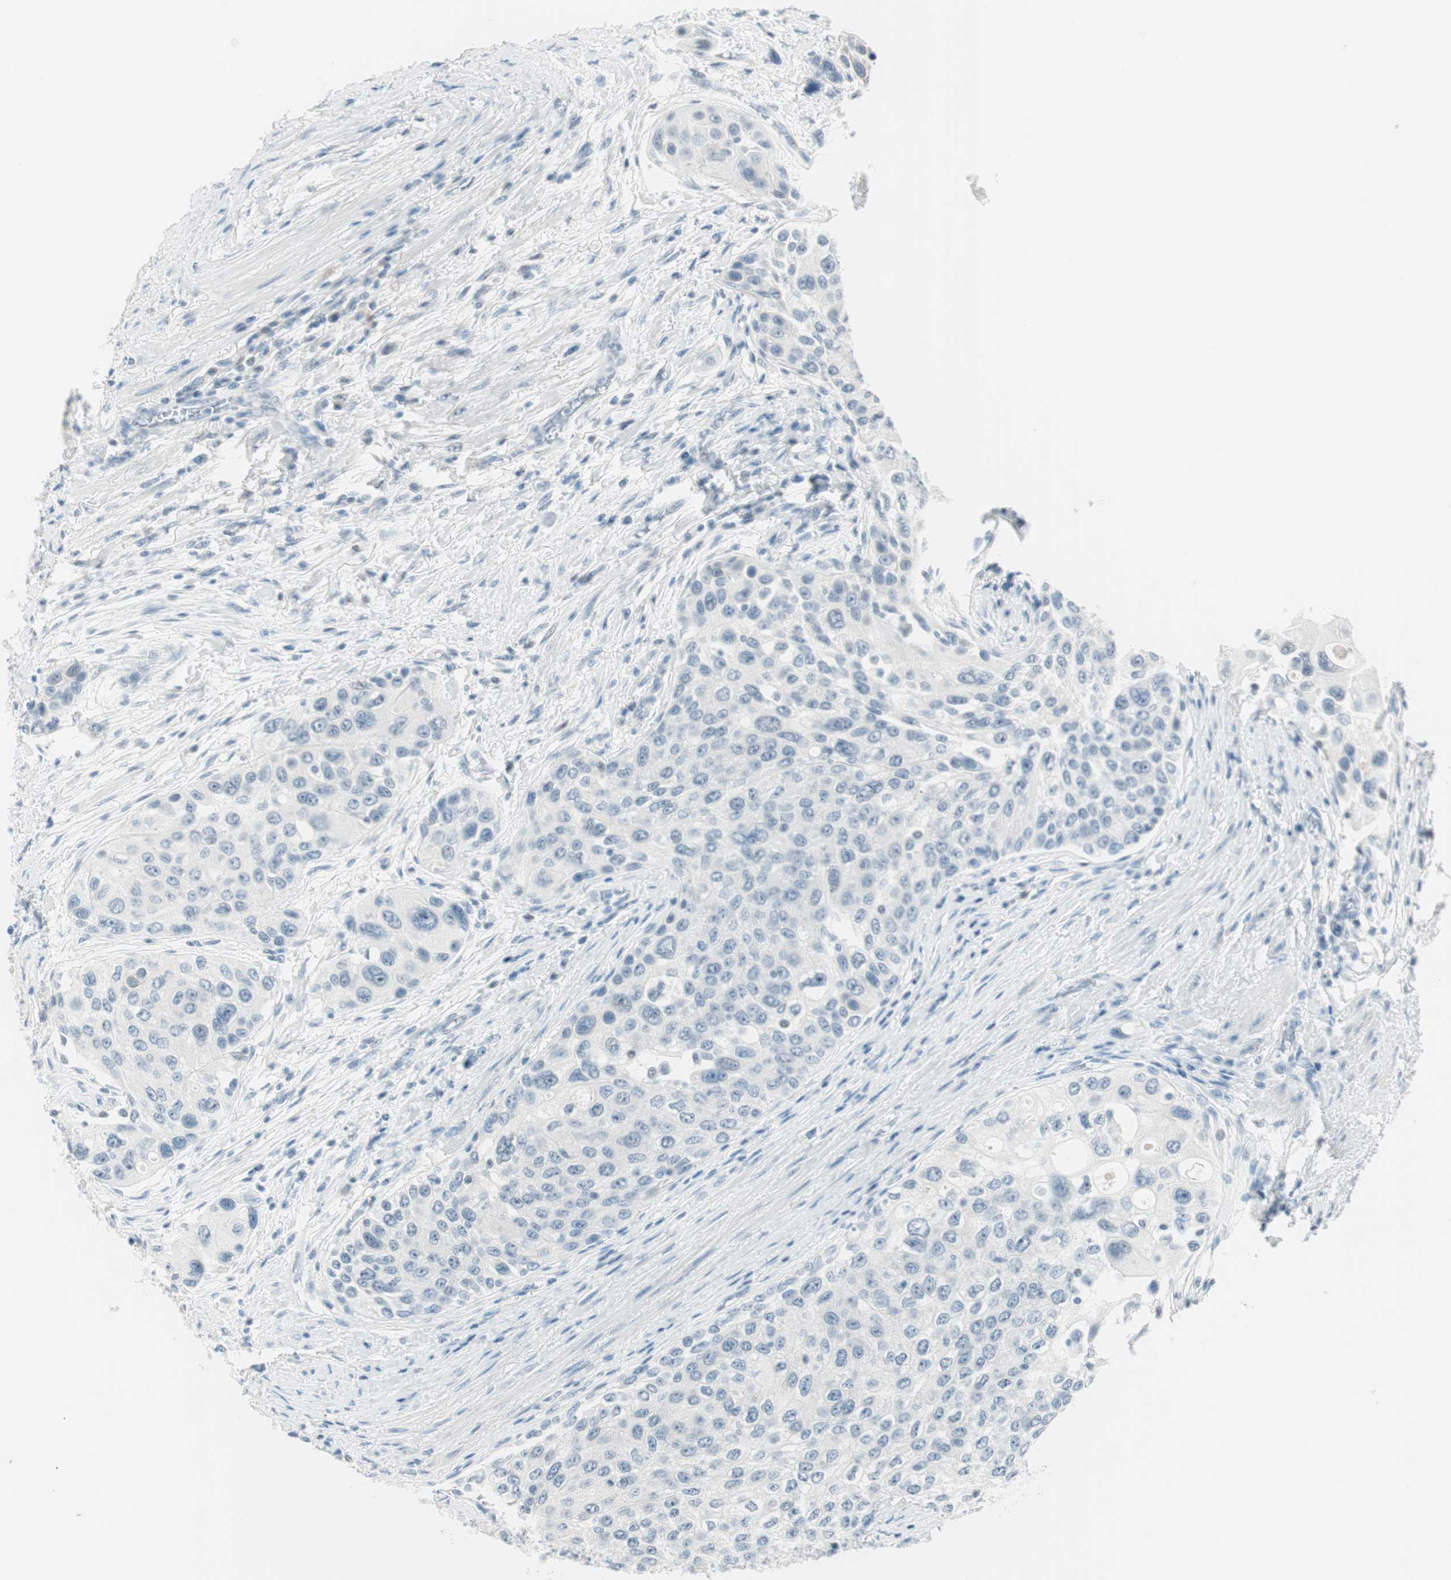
{"staining": {"intensity": "negative", "quantity": "none", "location": "none"}, "tissue": "urothelial cancer", "cell_type": "Tumor cells", "image_type": "cancer", "snomed": [{"axis": "morphology", "description": "Urothelial carcinoma, High grade"}, {"axis": "topography", "description": "Urinary bladder"}], "caption": "Immunohistochemistry histopathology image of neoplastic tissue: high-grade urothelial carcinoma stained with DAB demonstrates no significant protein staining in tumor cells.", "gene": "HOXB13", "patient": {"sex": "female", "age": 56}}